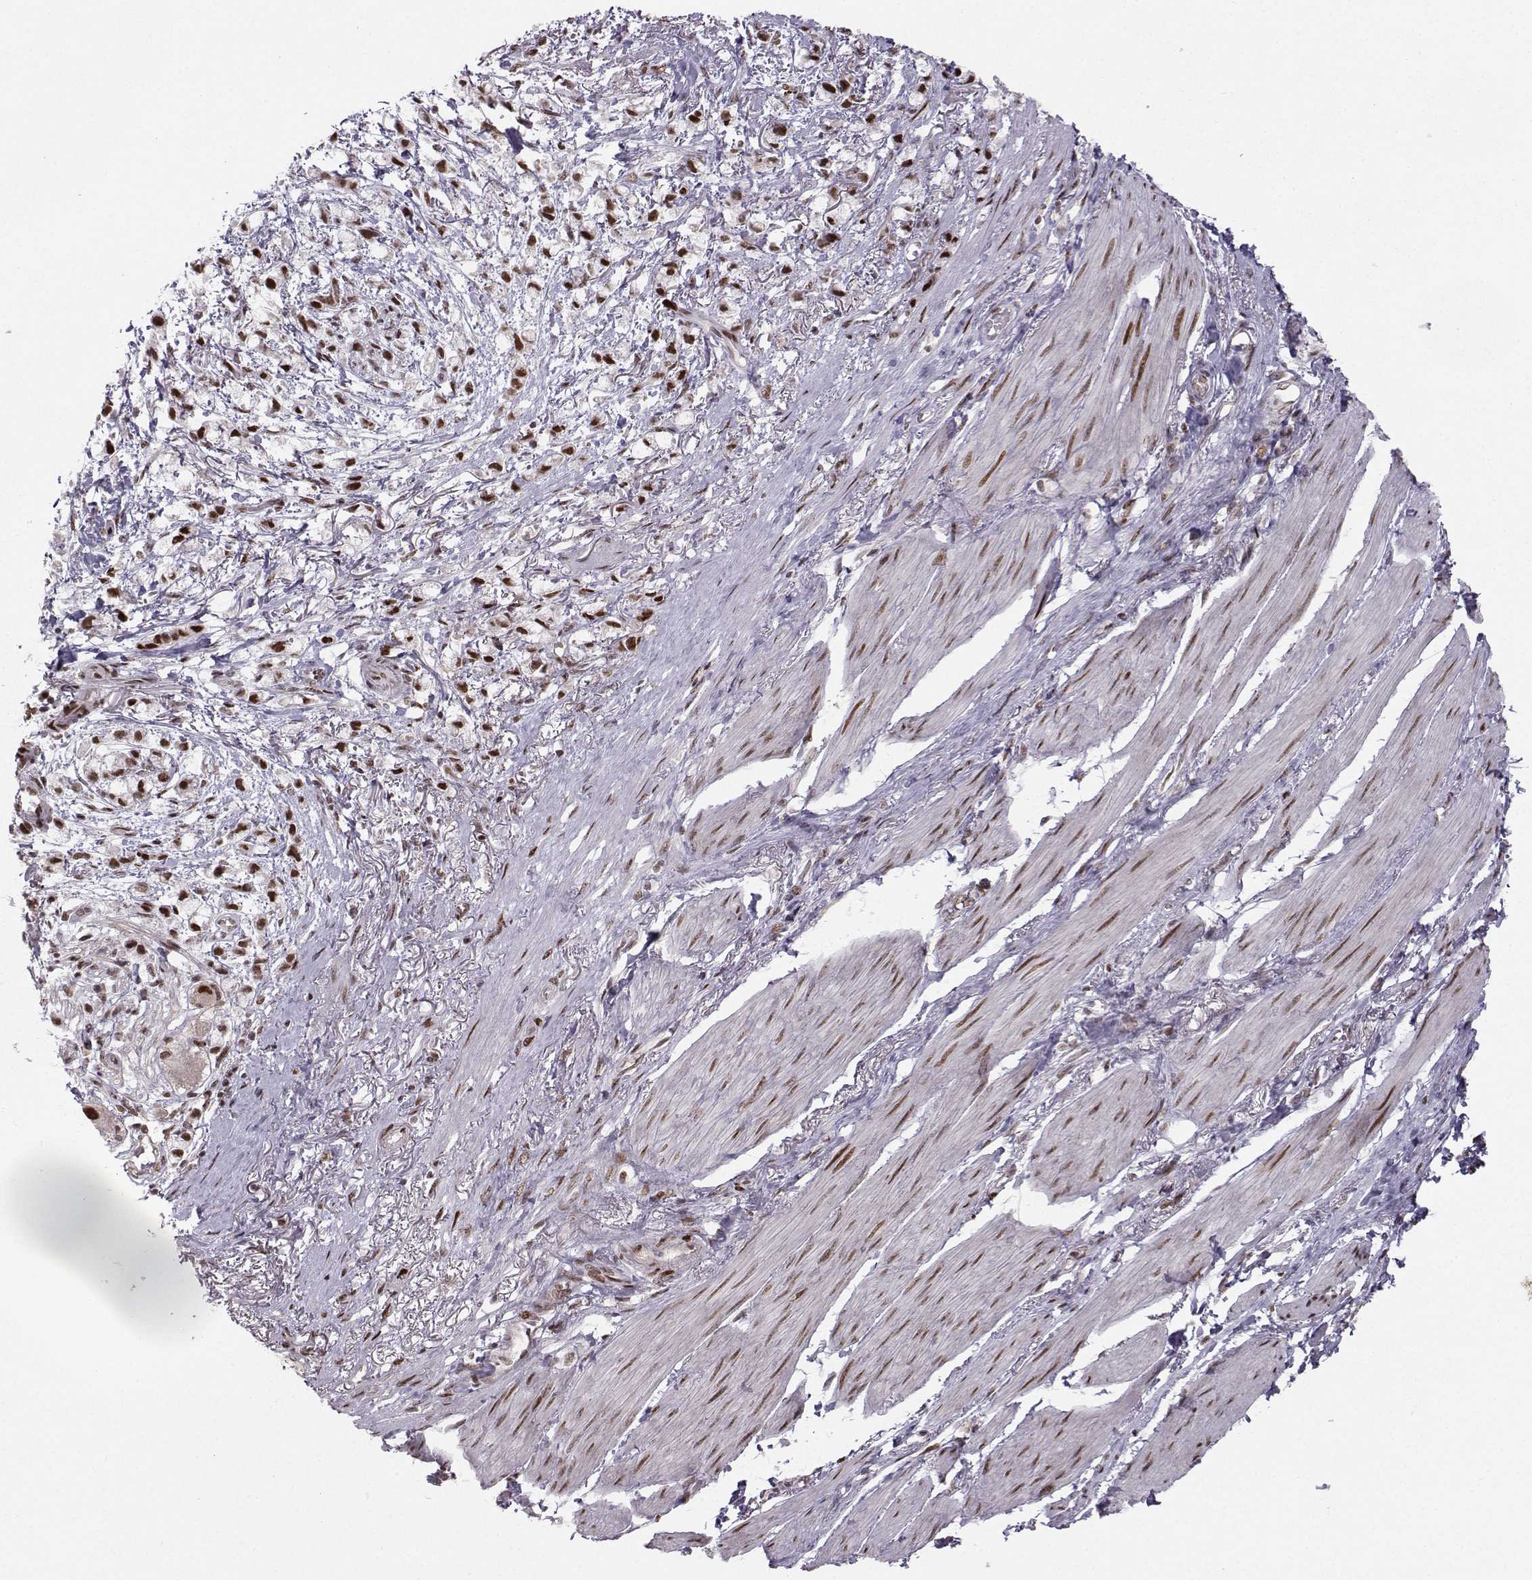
{"staining": {"intensity": "strong", "quantity": ">75%", "location": "nuclear"}, "tissue": "stomach cancer", "cell_type": "Tumor cells", "image_type": "cancer", "snomed": [{"axis": "morphology", "description": "Adenocarcinoma, NOS"}, {"axis": "topography", "description": "Stomach"}], "caption": "DAB immunohistochemical staining of stomach cancer (adenocarcinoma) displays strong nuclear protein expression in approximately >75% of tumor cells.", "gene": "SNAPC2", "patient": {"sex": "female", "age": 81}}